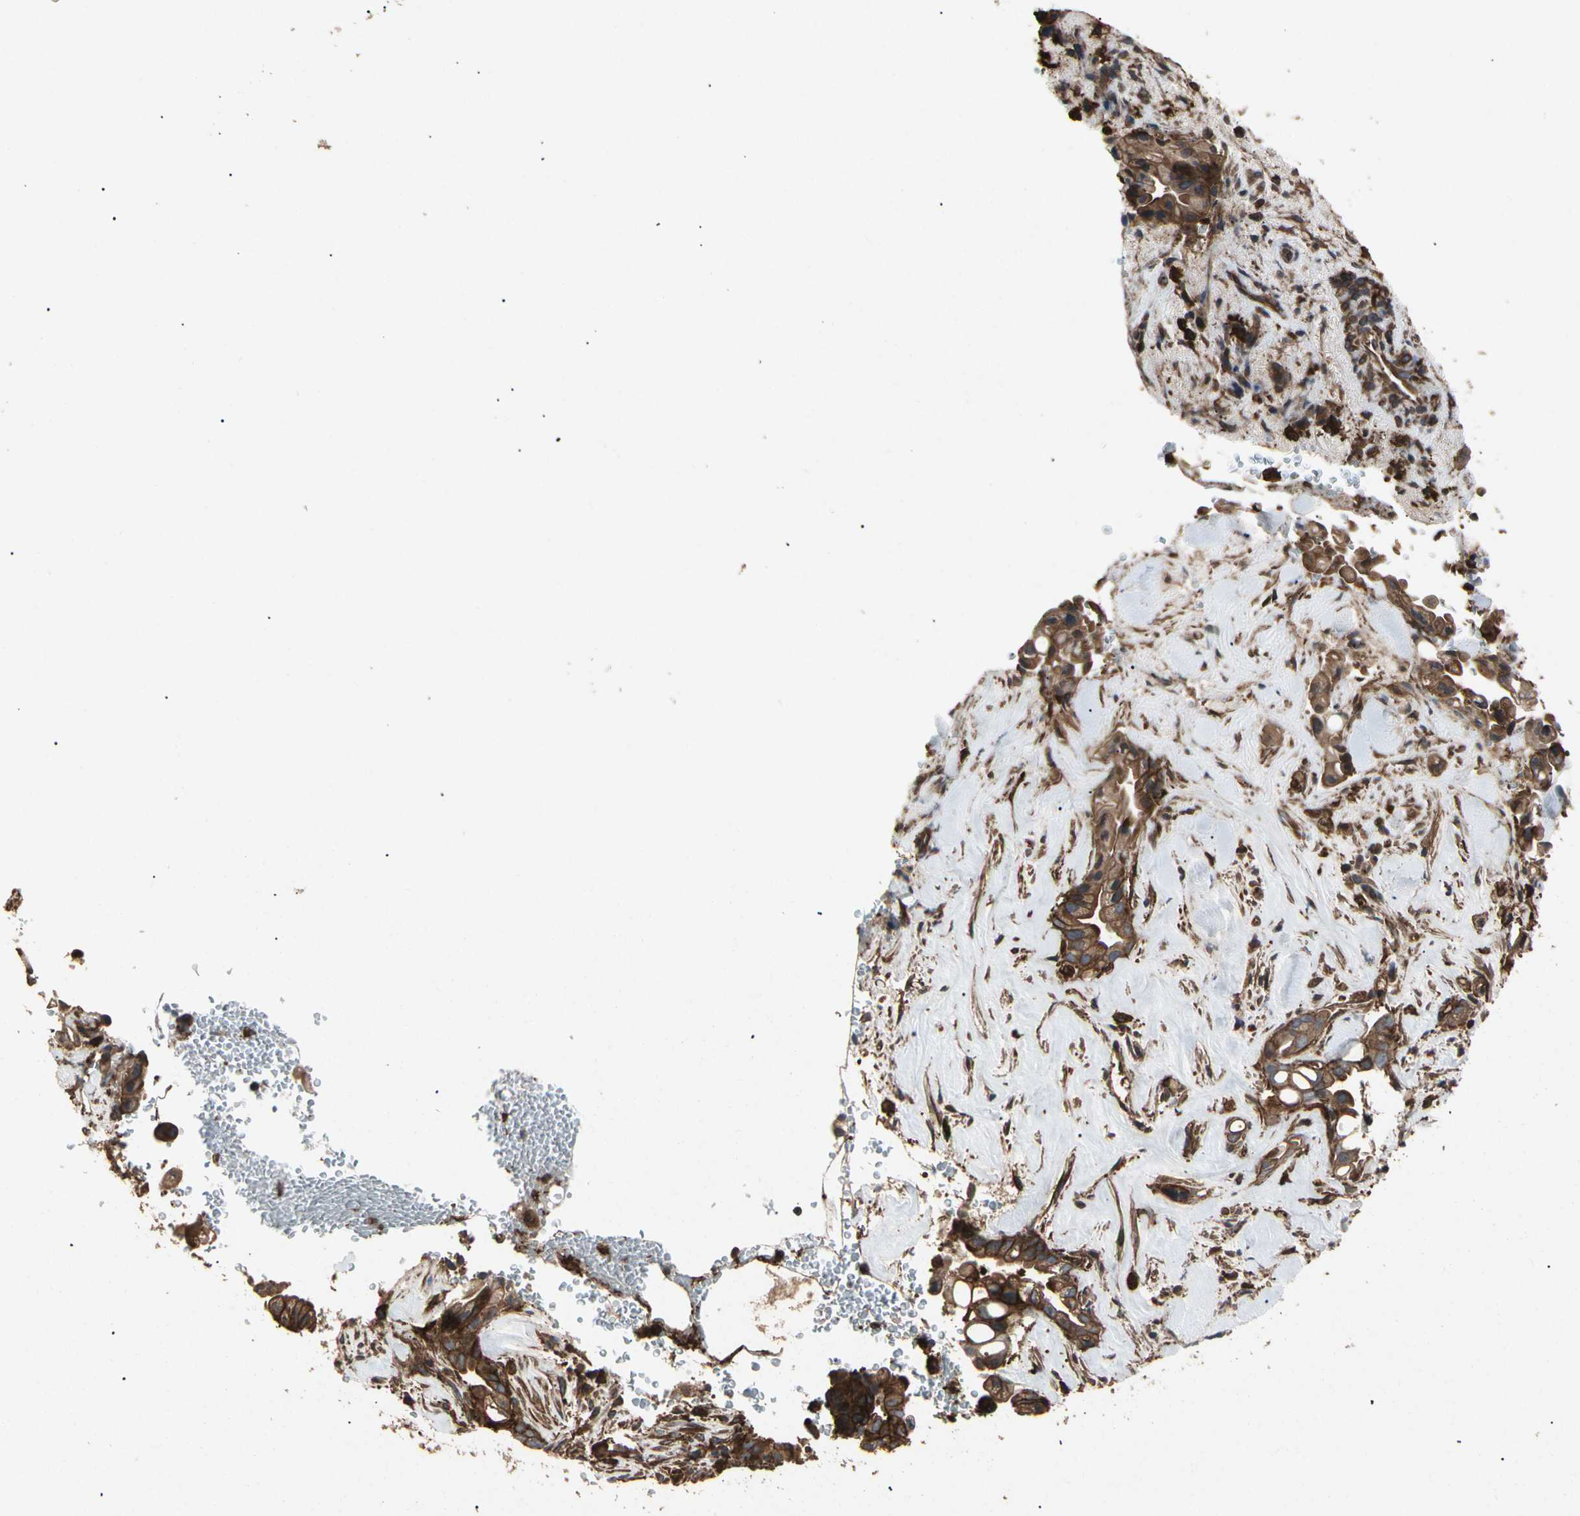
{"staining": {"intensity": "strong", "quantity": ">75%", "location": "cytoplasmic/membranous"}, "tissue": "liver cancer", "cell_type": "Tumor cells", "image_type": "cancer", "snomed": [{"axis": "morphology", "description": "Cholangiocarcinoma"}, {"axis": "topography", "description": "Liver"}], "caption": "Strong cytoplasmic/membranous staining is seen in approximately >75% of tumor cells in liver cancer (cholangiocarcinoma). The staining was performed using DAB, with brown indicating positive protein expression. Nuclei are stained blue with hematoxylin.", "gene": "AGBL2", "patient": {"sex": "female", "age": 68}}